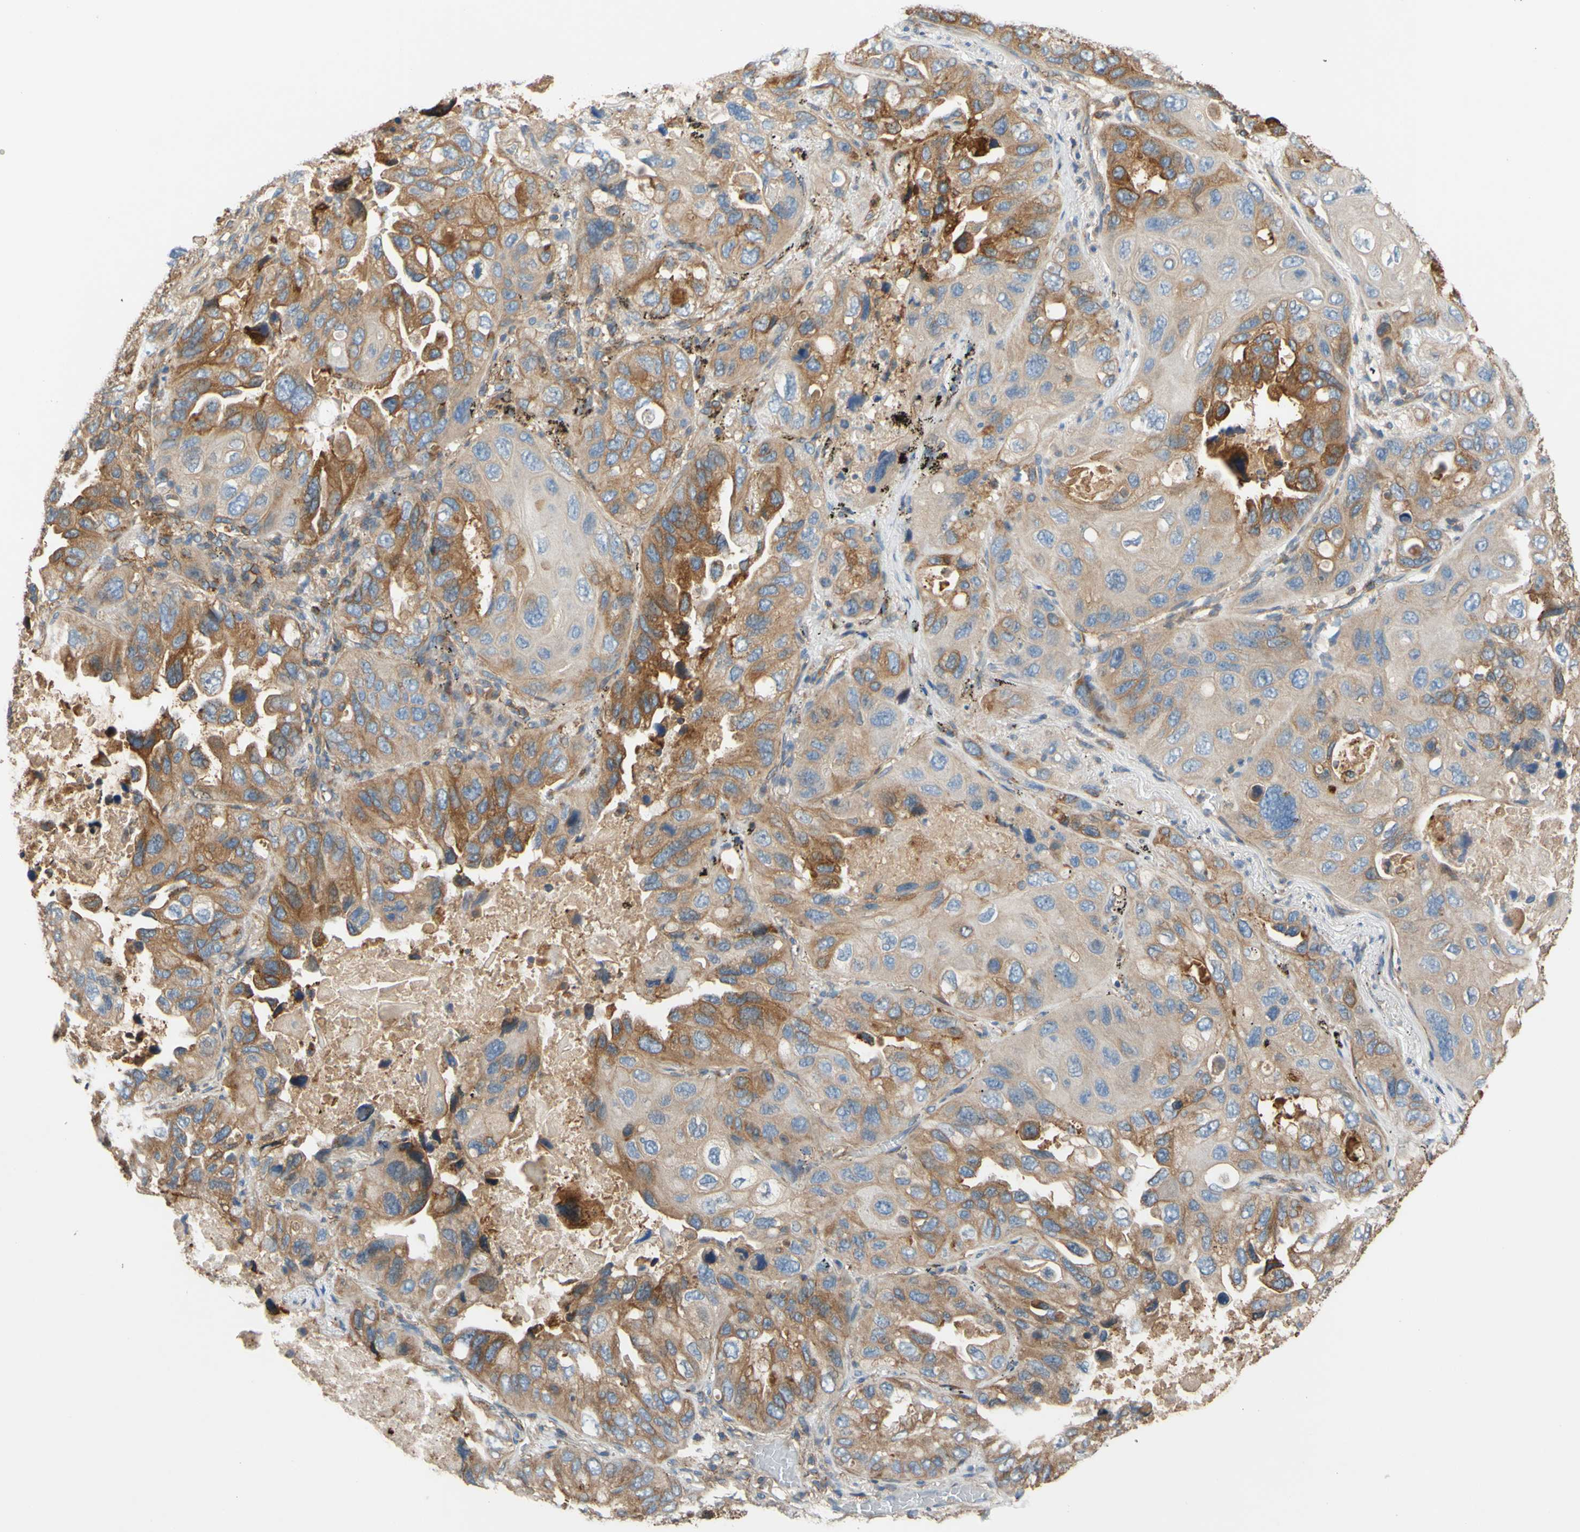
{"staining": {"intensity": "weak", "quantity": "25%-75%", "location": "cytoplasmic/membranous"}, "tissue": "lung cancer", "cell_type": "Tumor cells", "image_type": "cancer", "snomed": [{"axis": "morphology", "description": "Squamous cell carcinoma, NOS"}, {"axis": "topography", "description": "Lung"}], "caption": "Protein analysis of lung cancer tissue exhibits weak cytoplasmic/membranous expression in about 25%-75% of tumor cells.", "gene": "POR", "patient": {"sex": "female", "age": 73}}